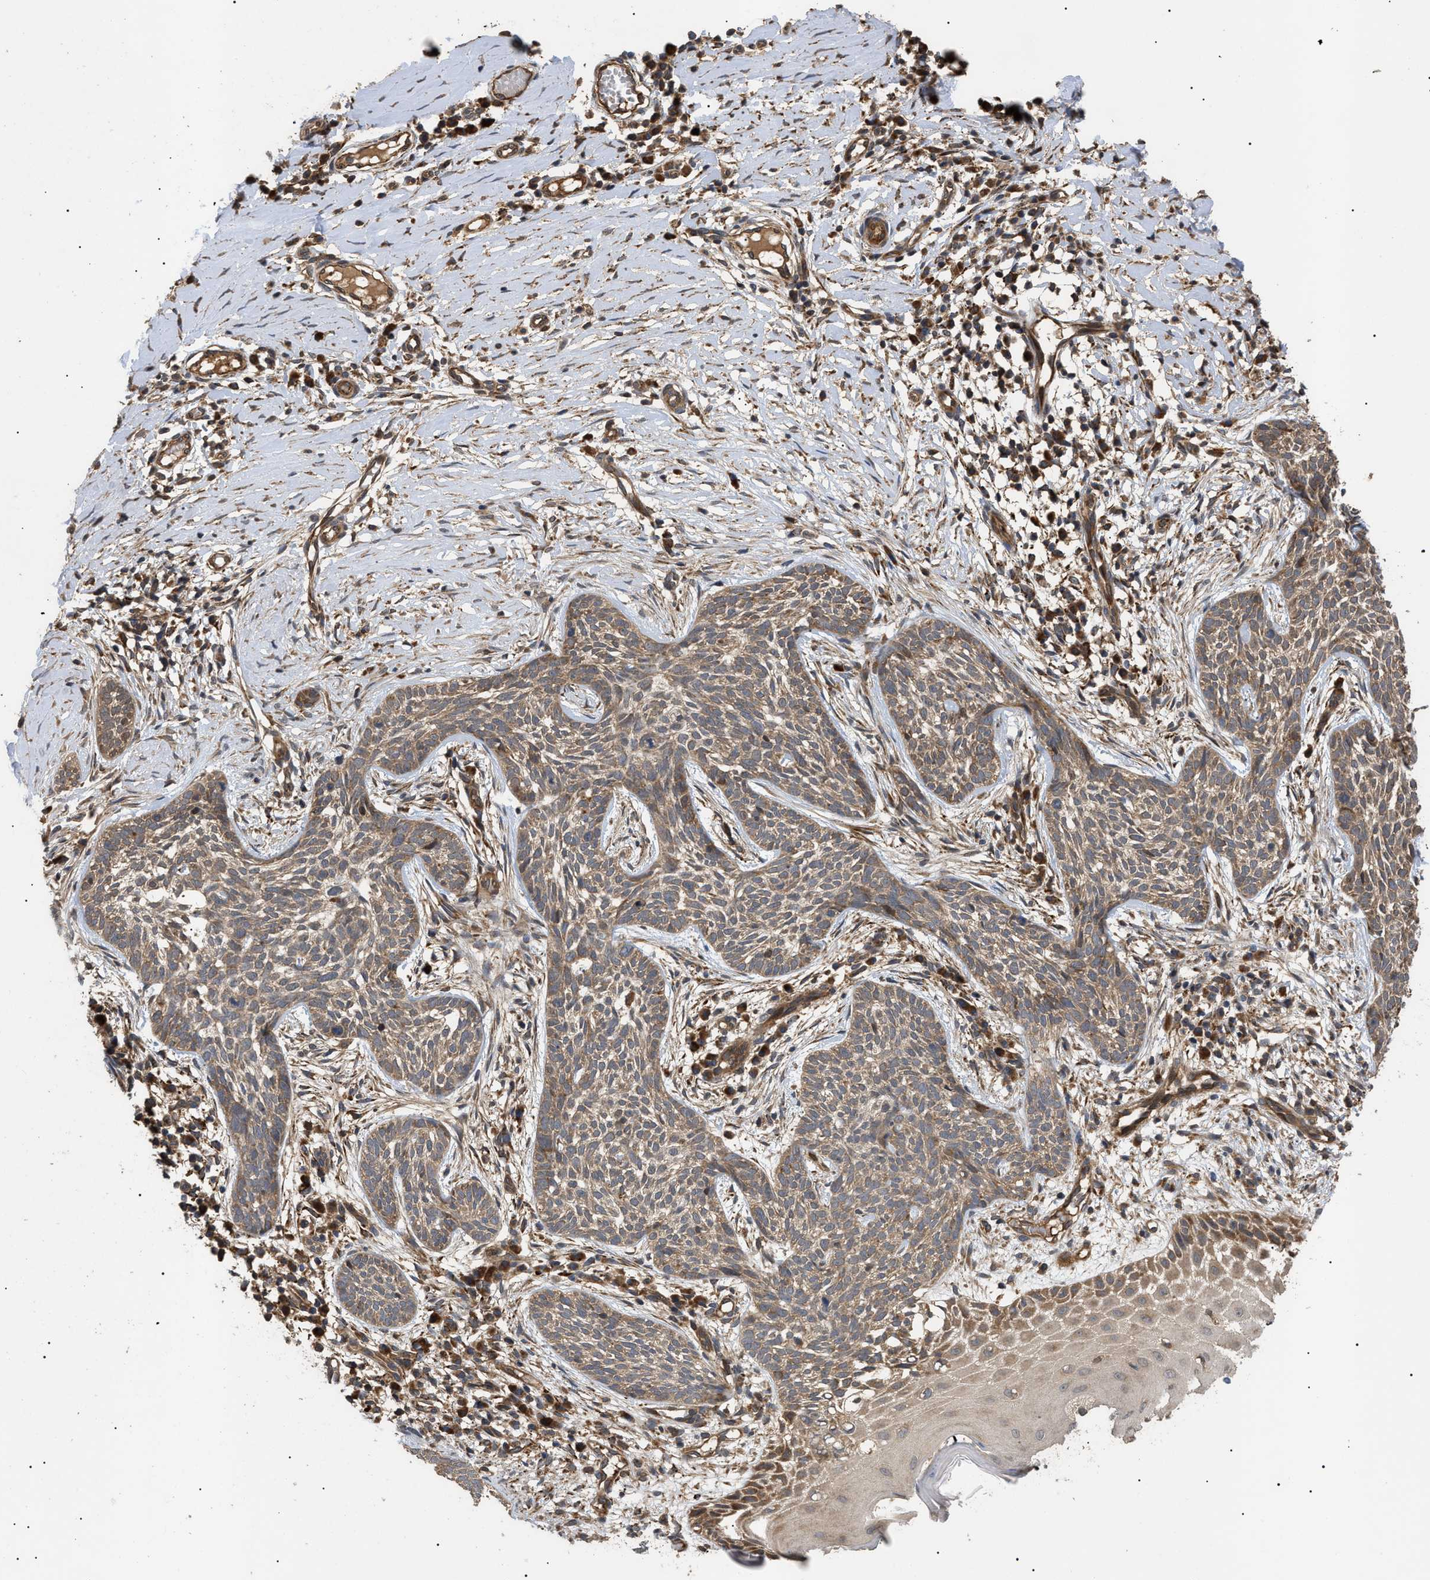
{"staining": {"intensity": "weak", "quantity": ">75%", "location": "cytoplasmic/membranous"}, "tissue": "skin cancer", "cell_type": "Tumor cells", "image_type": "cancer", "snomed": [{"axis": "morphology", "description": "Basal cell carcinoma"}, {"axis": "topography", "description": "Skin"}], "caption": "A histopathology image of human skin cancer (basal cell carcinoma) stained for a protein displays weak cytoplasmic/membranous brown staining in tumor cells.", "gene": "ASTL", "patient": {"sex": "female", "age": 59}}